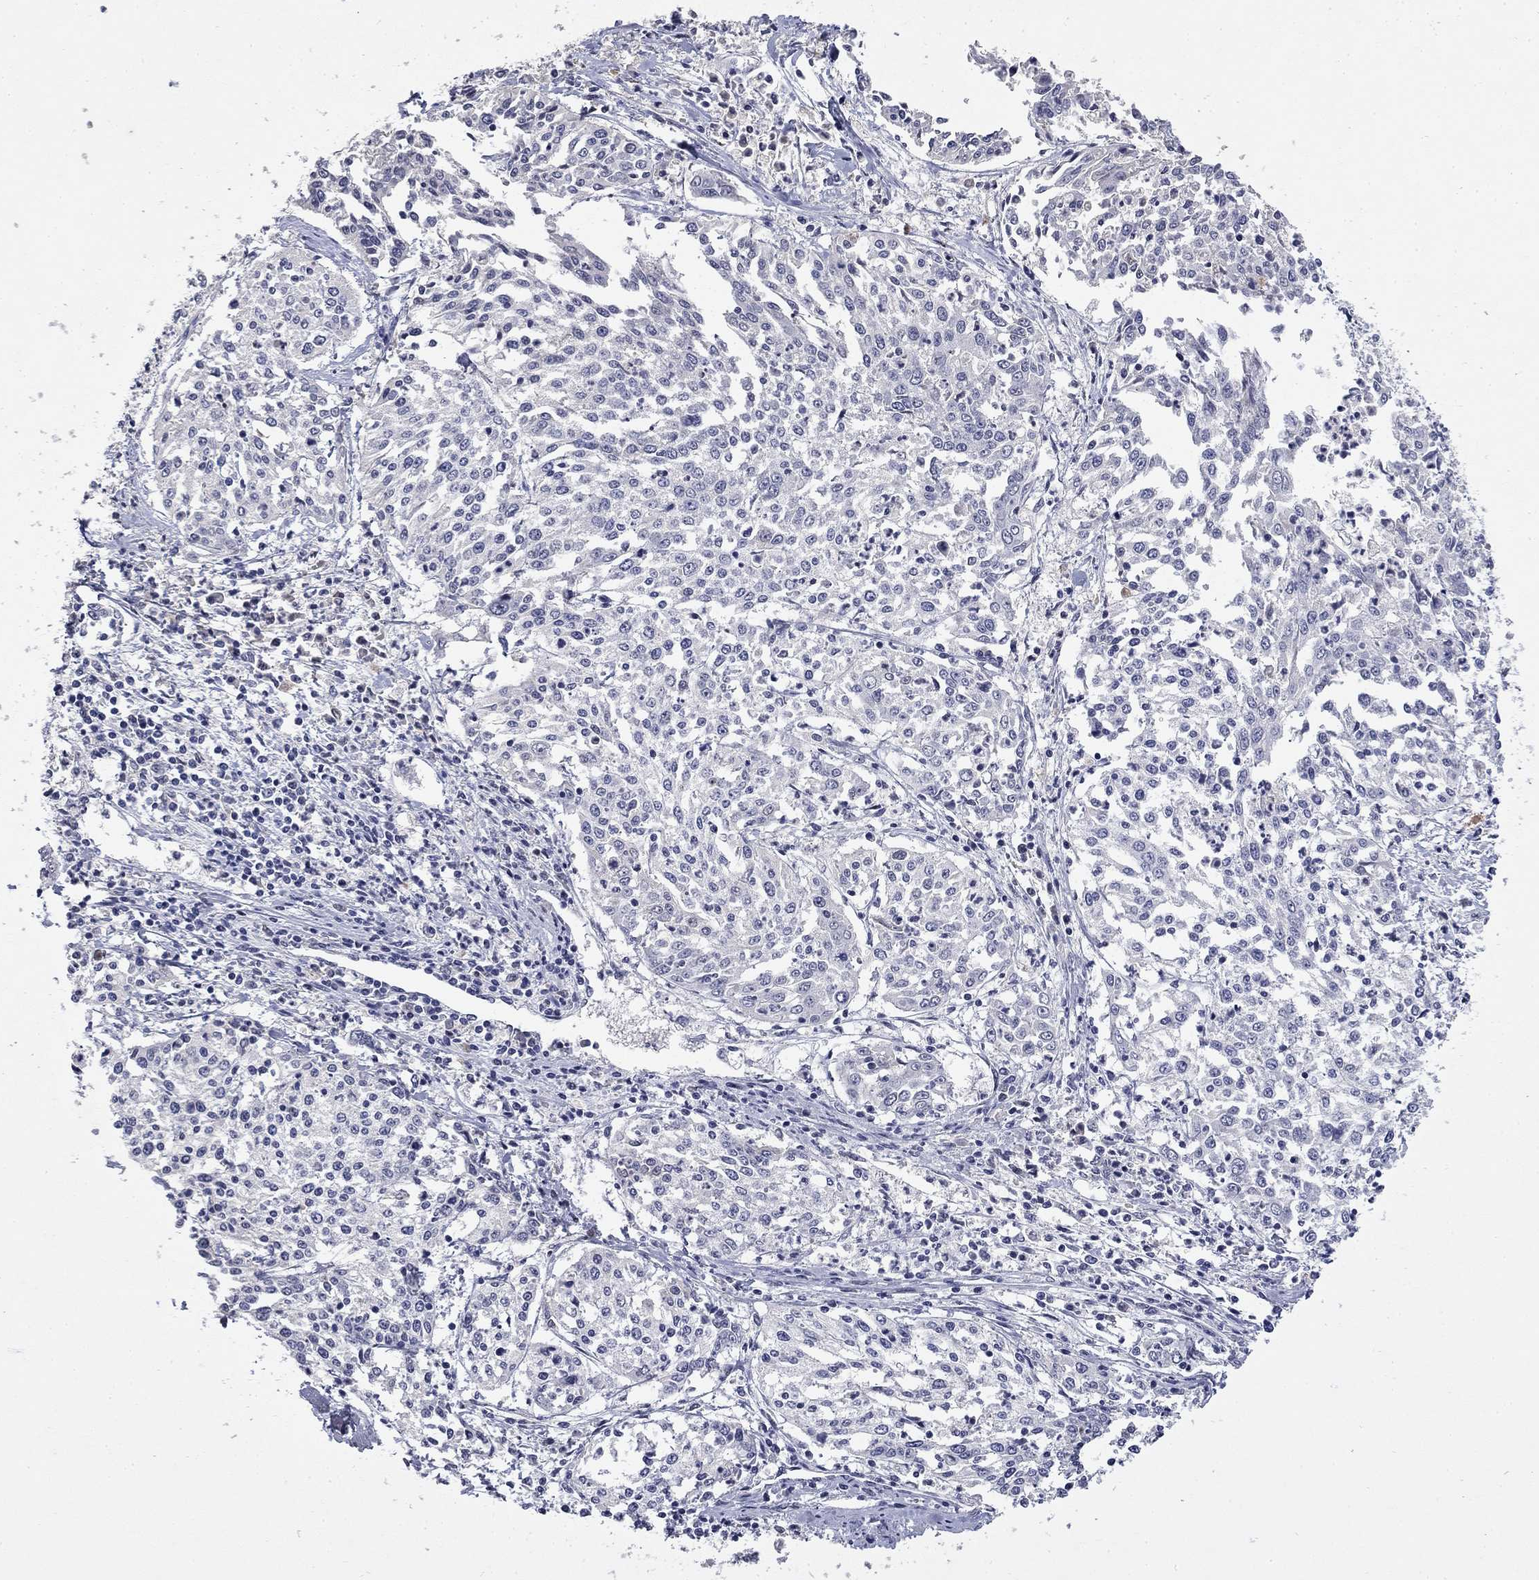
{"staining": {"intensity": "negative", "quantity": "none", "location": "none"}, "tissue": "cervical cancer", "cell_type": "Tumor cells", "image_type": "cancer", "snomed": [{"axis": "morphology", "description": "Squamous cell carcinoma, NOS"}, {"axis": "topography", "description": "Cervix"}], "caption": "There is no significant staining in tumor cells of cervical cancer.", "gene": "SLC51A", "patient": {"sex": "female", "age": 41}}